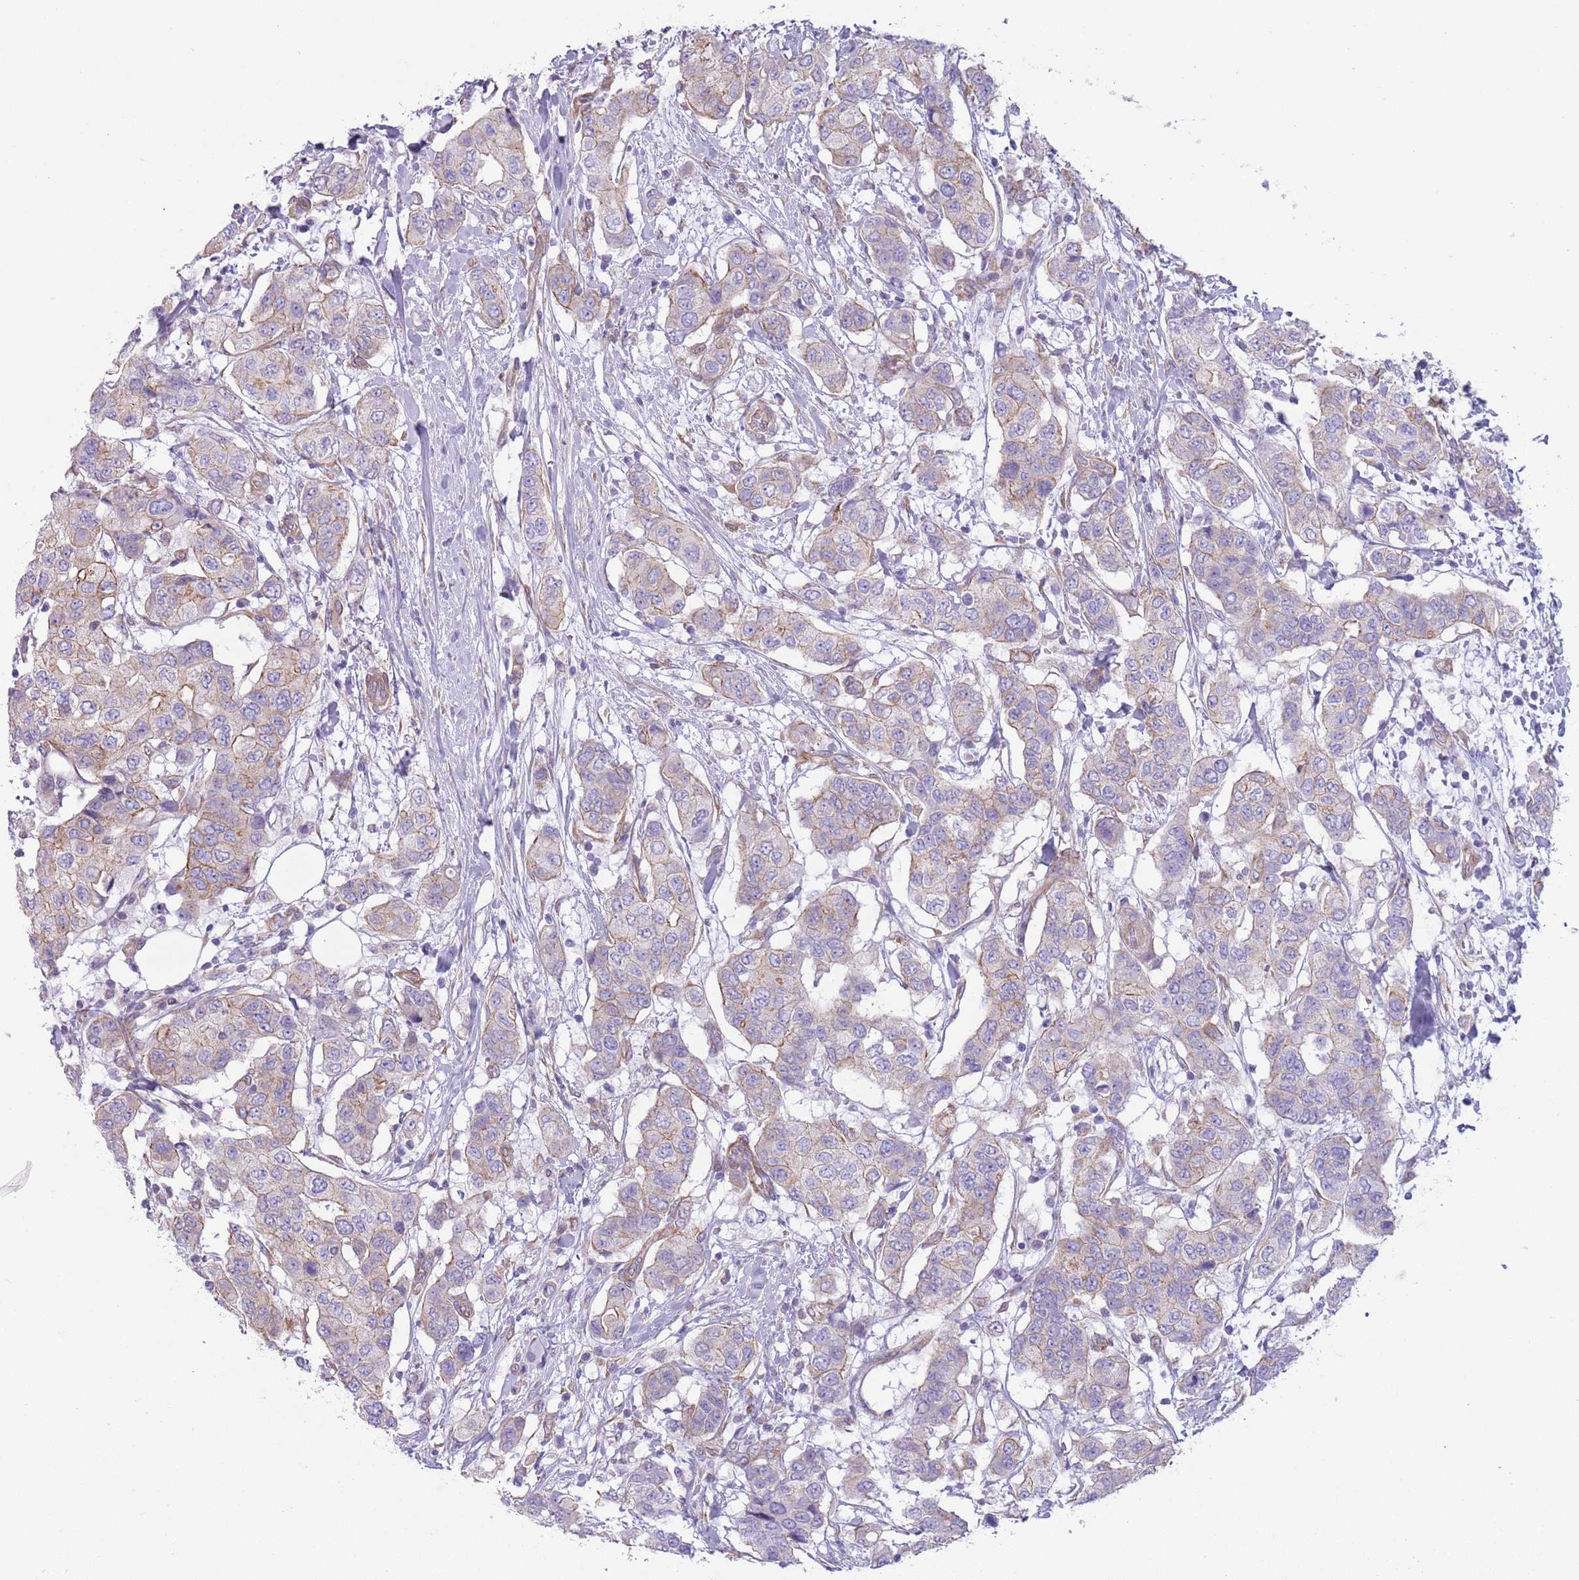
{"staining": {"intensity": "weak", "quantity": "25%-75%", "location": "cytoplasmic/membranous"}, "tissue": "breast cancer", "cell_type": "Tumor cells", "image_type": "cancer", "snomed": [{"axis": "morphology", "description": "Lobular carcinoma"}, {"axis": "topography", "description": "Breast"}], "caption": "High-power microscopy captured an immunohistochemistry photomicrograph of breast cancer (lobular carcinoma), revealing weak cytoplasmic/membranous expression in about 25%-75% of tumor cells.", "gene": "RBP3", "patient": {"sex": "female", "age": 51}}